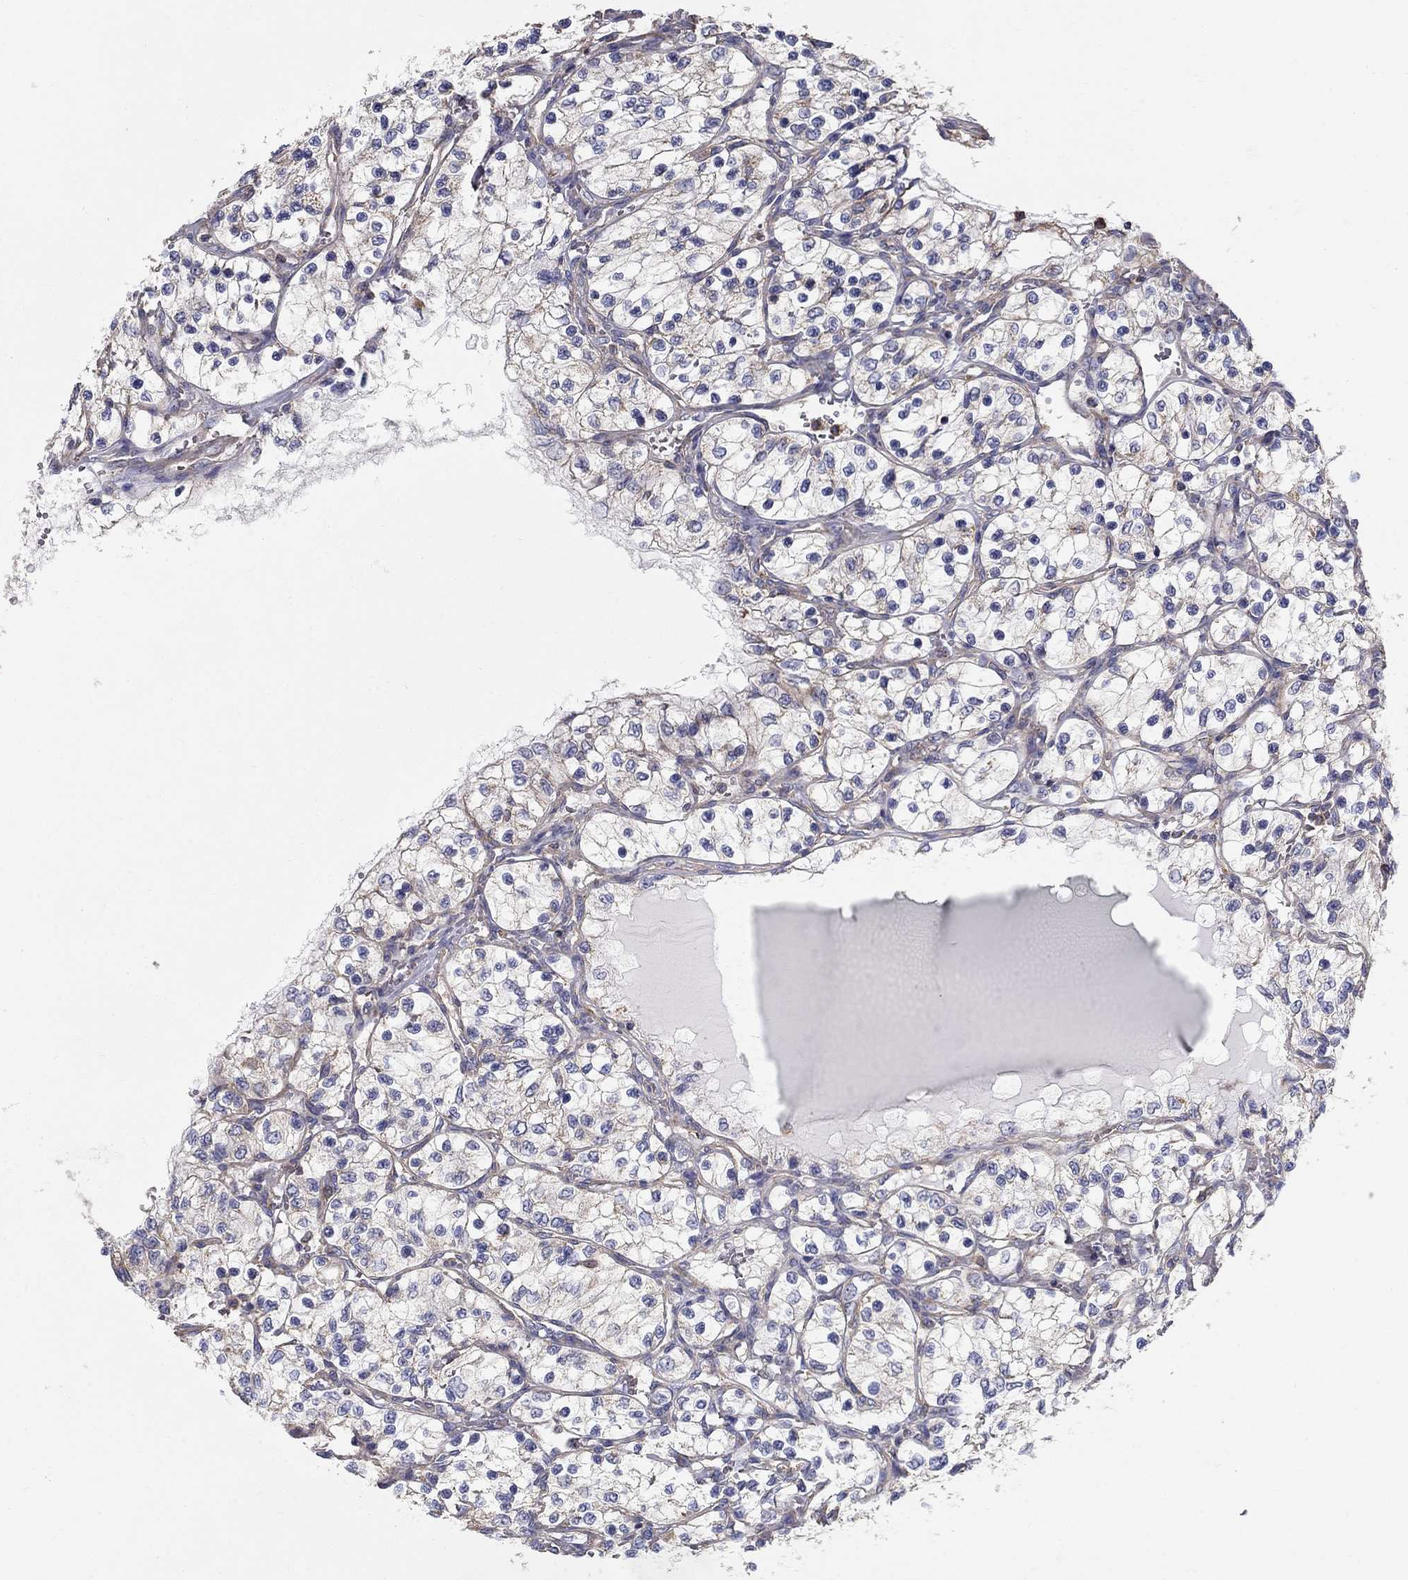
{"staining": {"intensity": "weak", "quantity": "<25%", "location": "cytoplasmic/membranous"}, "tissue": "renal cancer", "cell_type": "Tumor cells", "image_type": "cancer", "snomed": [{"axis": "morphology", "description": "Adenocarcinoma, NOS"}, {"axis": "topography", "description": "Kidney"}], "caption": "Image shows no significant protein positivity in tumor cells of renal adenocarcinoma.", "gene": "NME5", "patient": {"sex": "female", "age": 69}}